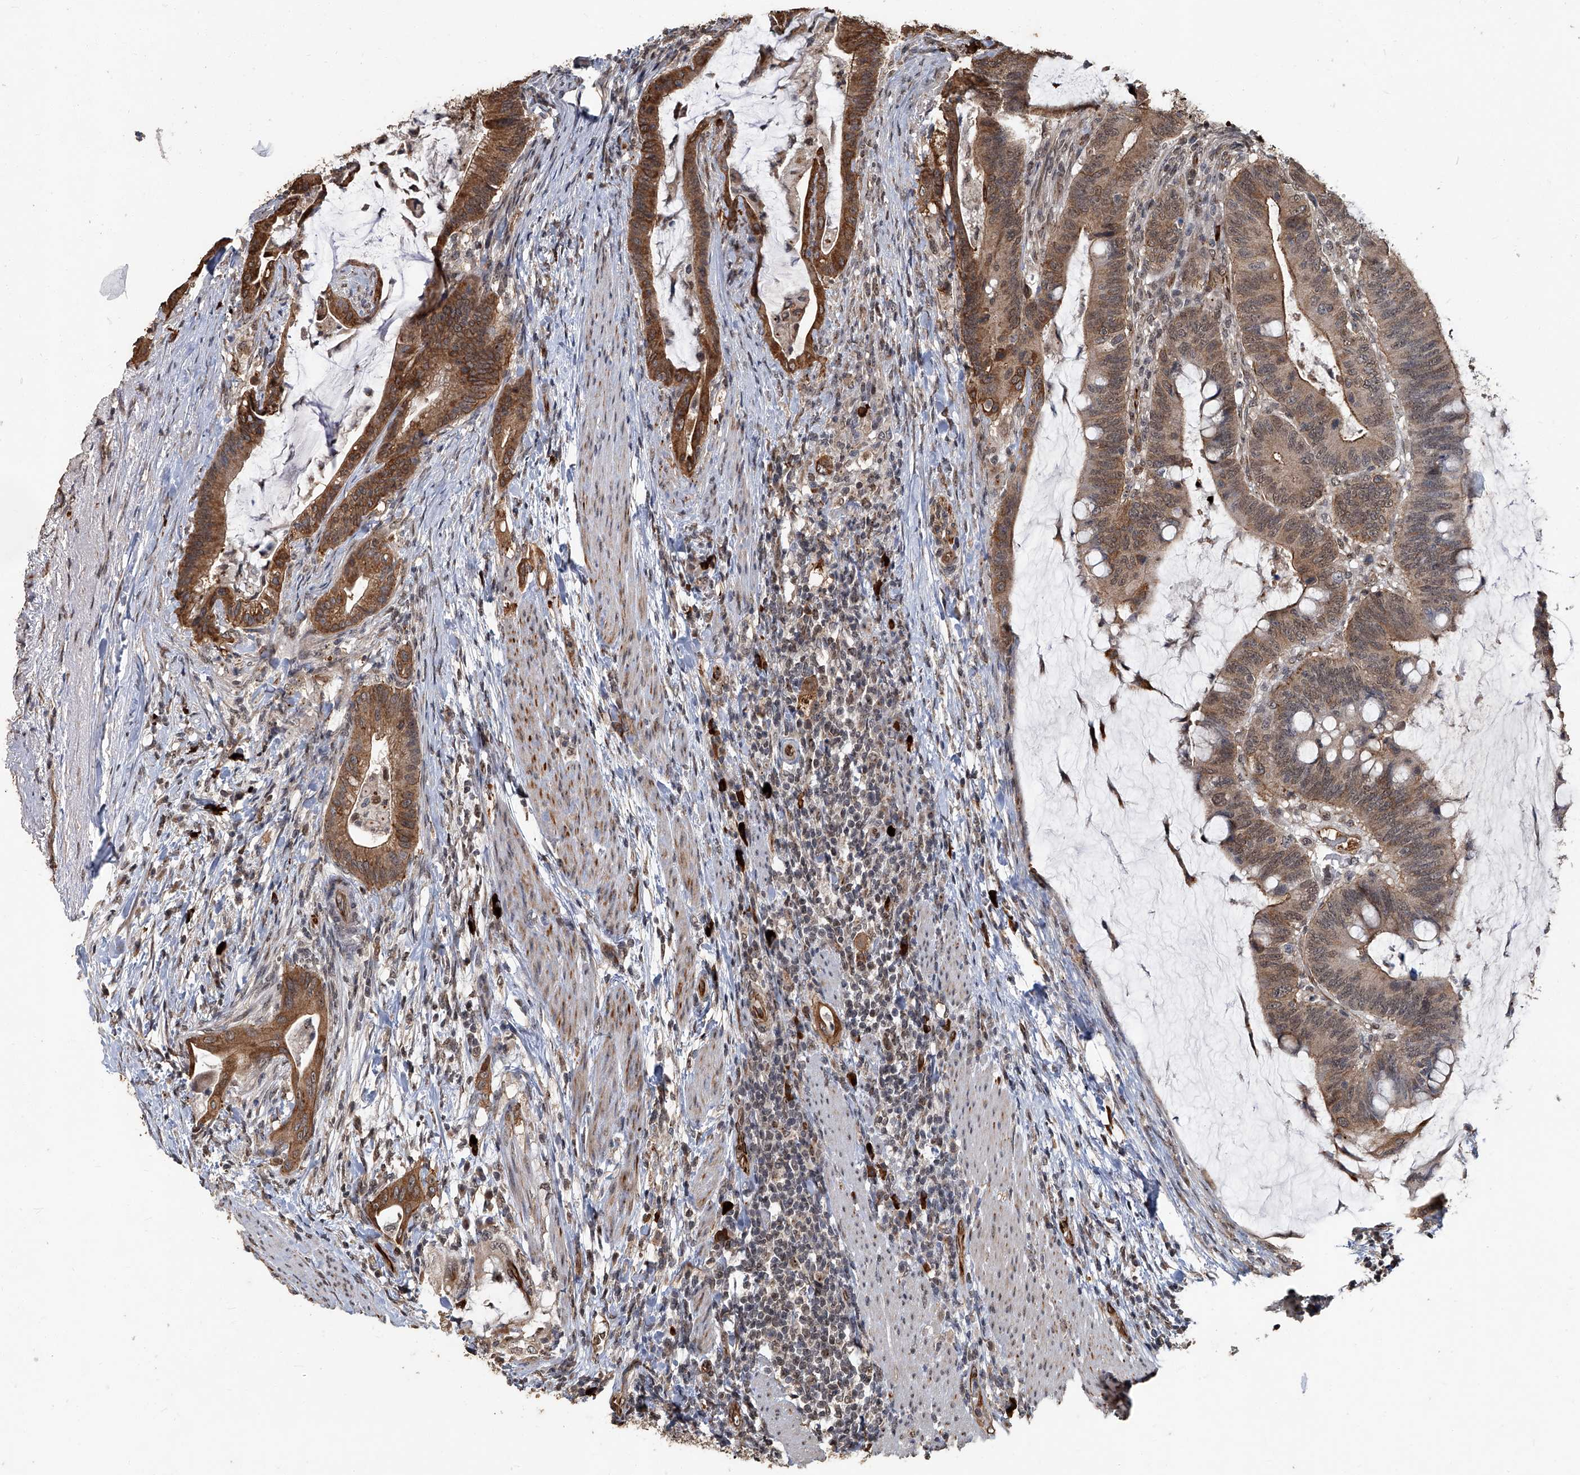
{"staining": {"intensity": "moderate", "quantity": ">75%", "location": "cytoplasmic/membranous"}, "tissue": "colorectal cancer", "cell_type": "Tumor cells", "image_type": "cancer", "snomed": [{"axis": "morphology", "description": "Adenocarcinoma, NOS"}, {"axis": "topography", "description": "Colon"}], "caption": "Protein expression by IHC reveals moderate cytoplasmic/membranous expression in approximately >75% of tumor cells in colorectal cancer (adenocarcinoma). (brown staining indicates protein expression, while blue staining denotes nuclei).", "gene": "GPR132", "patient": {"sex": "female", "age": 66}}